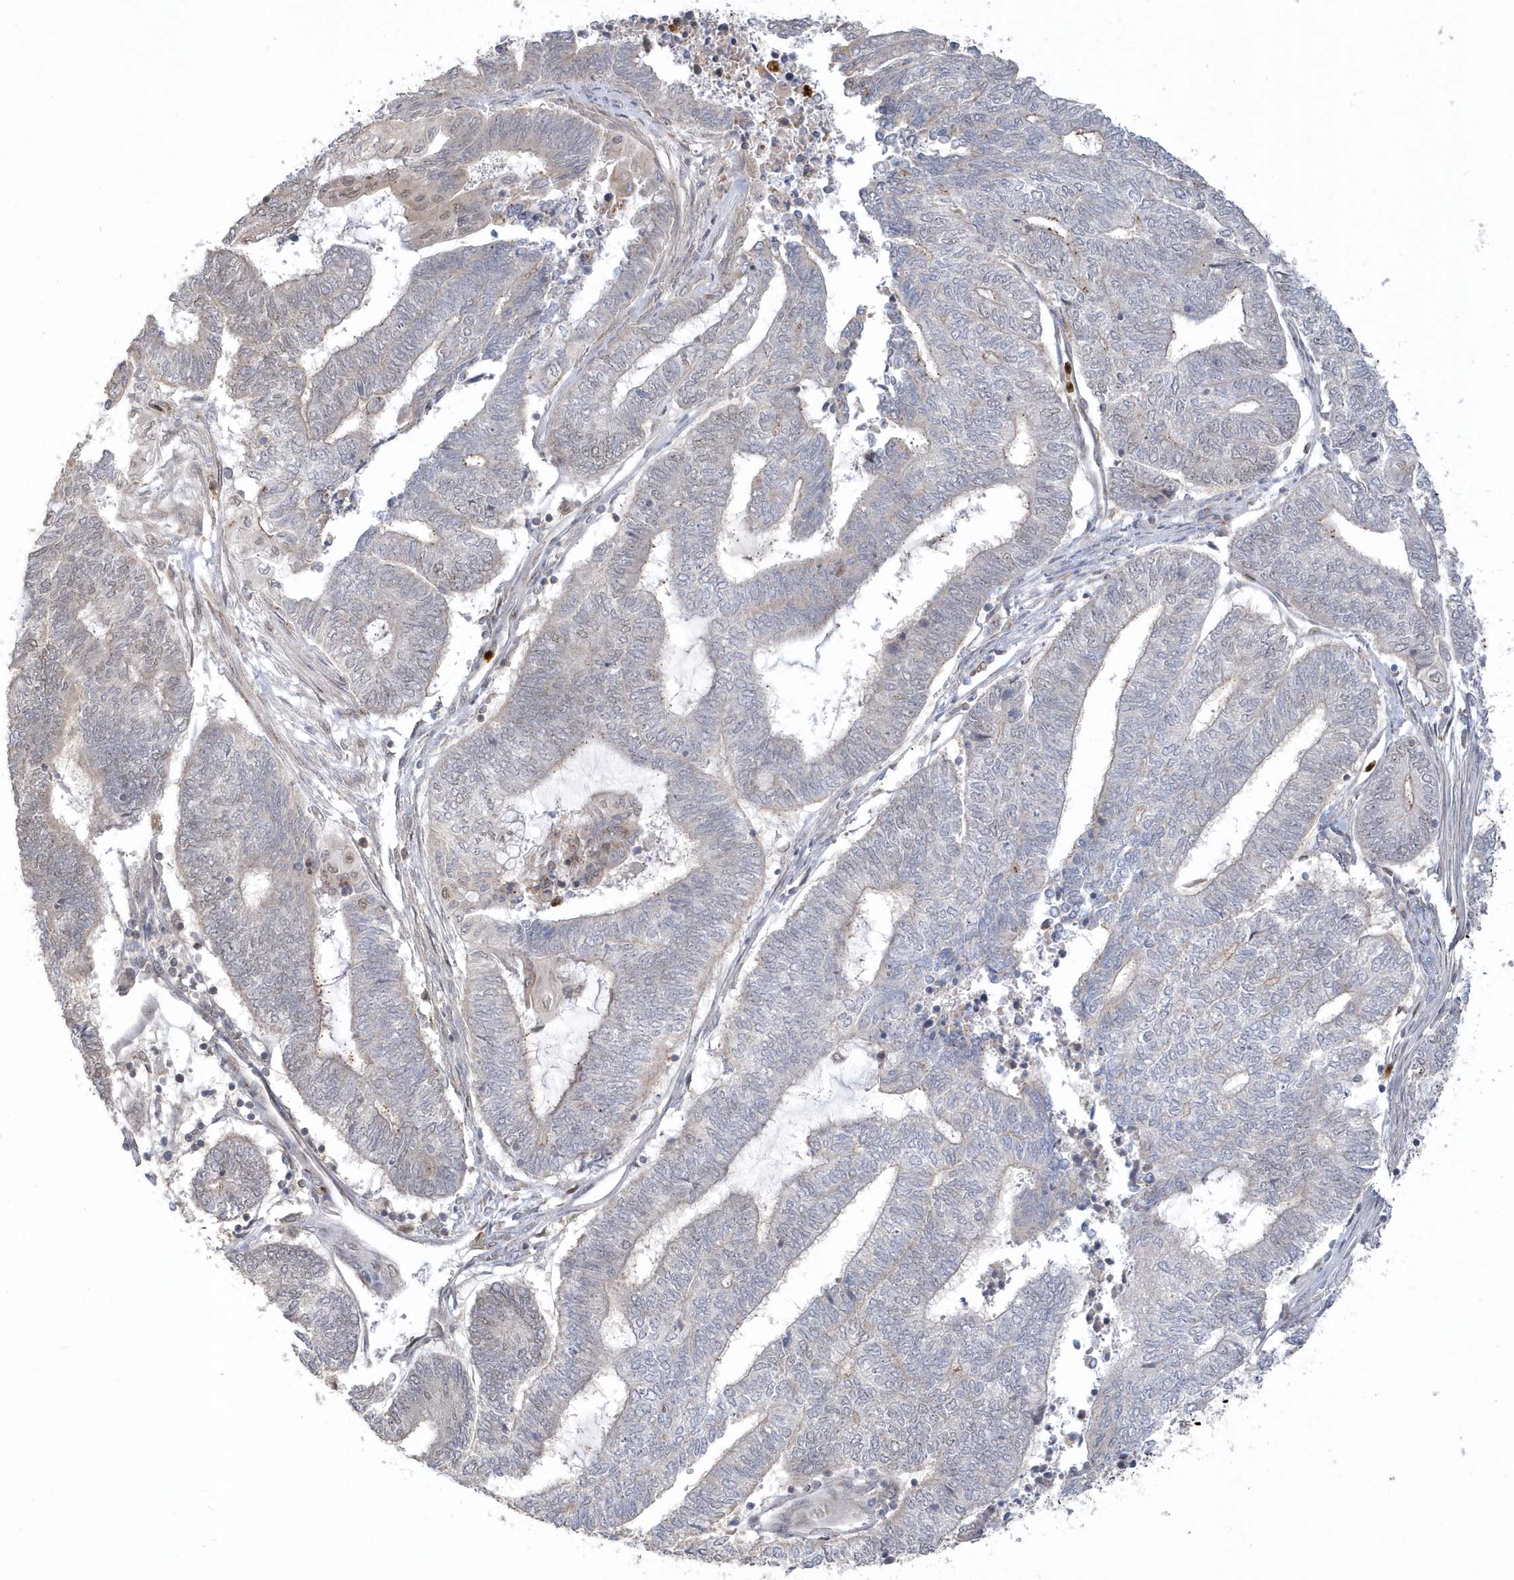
{"staining": {"intensity": "weak", "quantity": "<25%", "location": "nuclear"}, "tissue": "endometrial cancer", "cell_type": "Tumor cells", "image_type": "cancer", "snomed": [{"axis": "morphology", "description": "Adenocarcinoma, NOS"}, {"axis": "topography", "description": "Uterus"}, {"axis": "topography", "description": "Endometrium"}], "caption": "Immunohistochemical staining of endometrial adenocarcinoma exhibits no significant expression in tumor cells. (Brightfield microscopy of DAB IHC at high magnification).", "gene": "NAF1", "patient": {"sex": "female", "age": 70}}